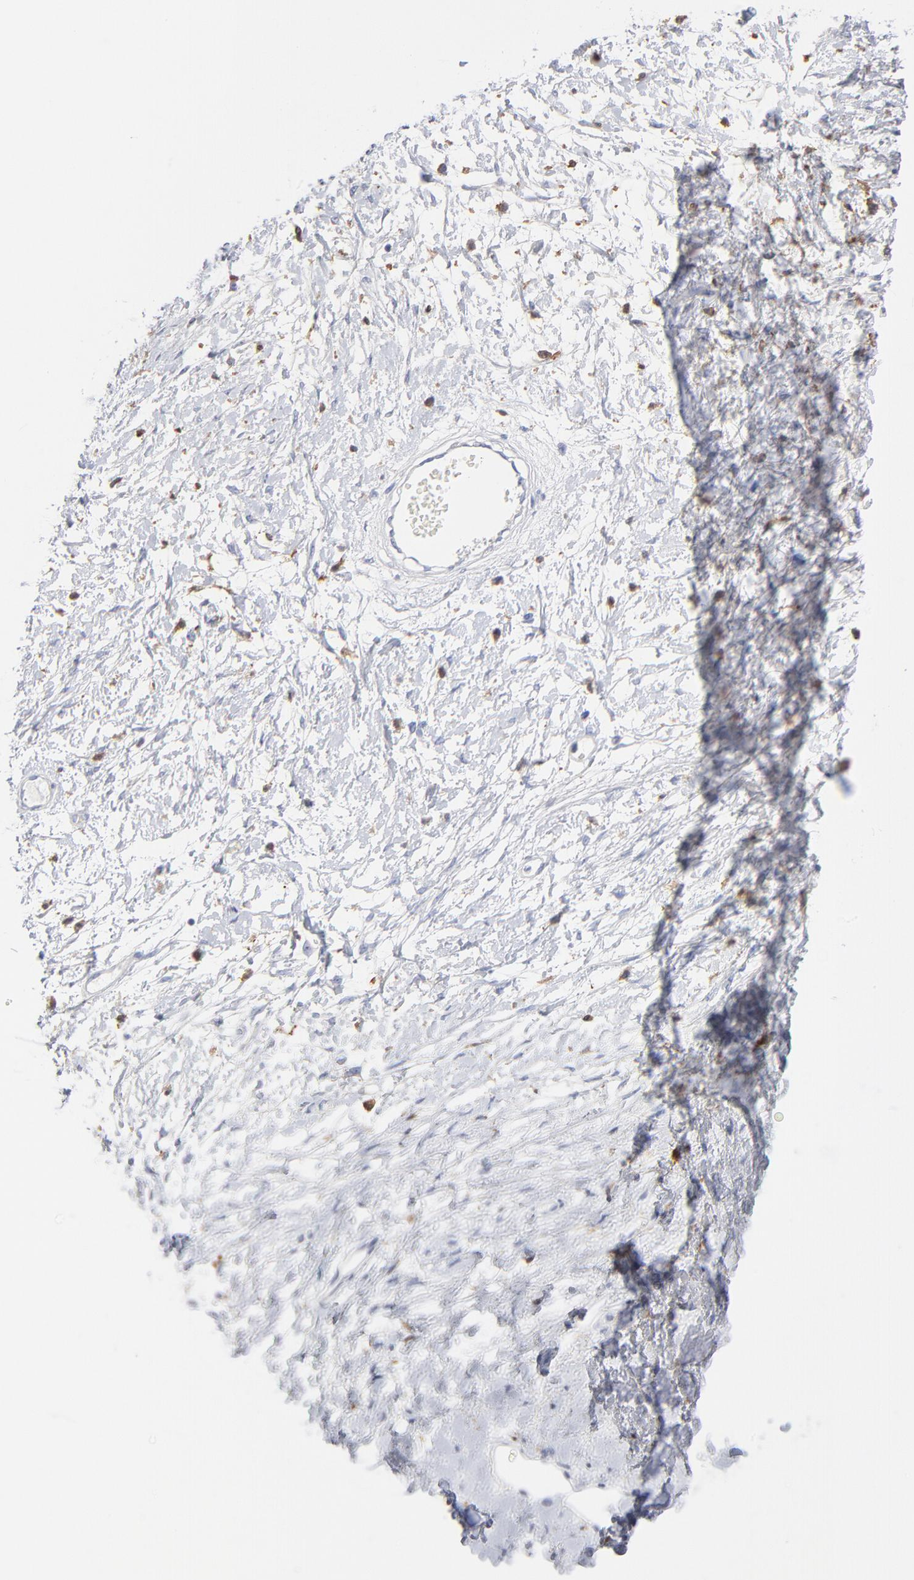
{"staining": {"intensity": "negative", "quantity": "none", "location": "none"}, "tissue": "ovarian cancer", "cell_type": "Tumor cells", "image_type": "cancer", "snomed": [{"axis": "morphology", "description": "Cystadenocarcinoma, serous, NOS"}, {"axis": "topography", "description": "Ovary"}], "caption": "Human ovarian cancer stained for a protein using IHC shows no expression in tumor cells.", "gene": "IFIT2", "patient": {"sex": "female", "age": 54}}